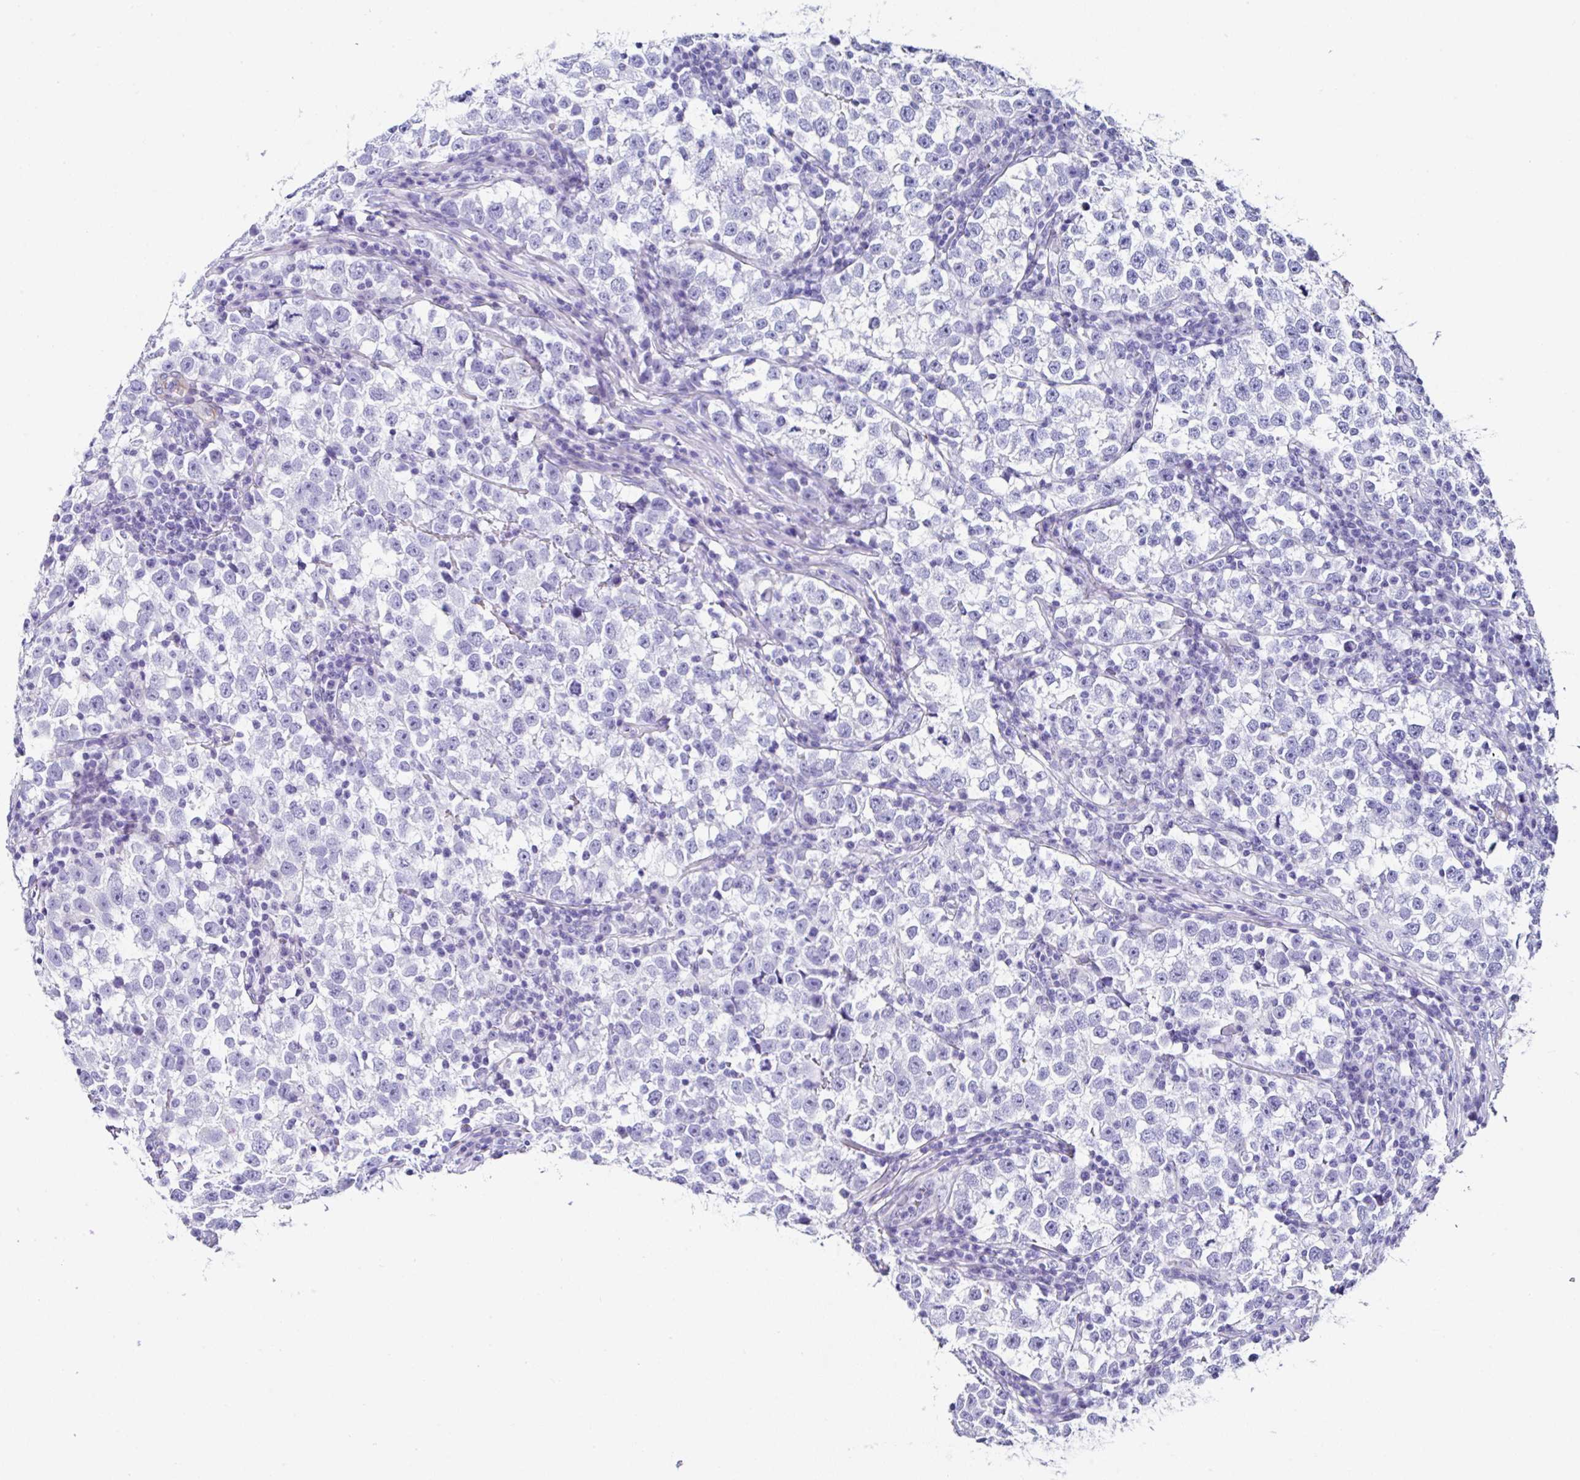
{"staining": {"intensity": "negative", "quantity": "none", "location": "none"}, "tissue": "testis cancer", "cell_type": "Tumor cells", "image_type": "cancer", "snomed": [{"axis": "morphology", "description": "Normal tissue, NOS"}, {"axis": "morphology", "description": "Seminoma, NOS"}, {"axis": "topography", "description": "Testis"}], "caption": "The micrograph demonstrates no significant staining in tumor cells of testis cancer (seminoma).", "gene": "PPFIA4", "patient": {"sex": "male", "age": 43}}